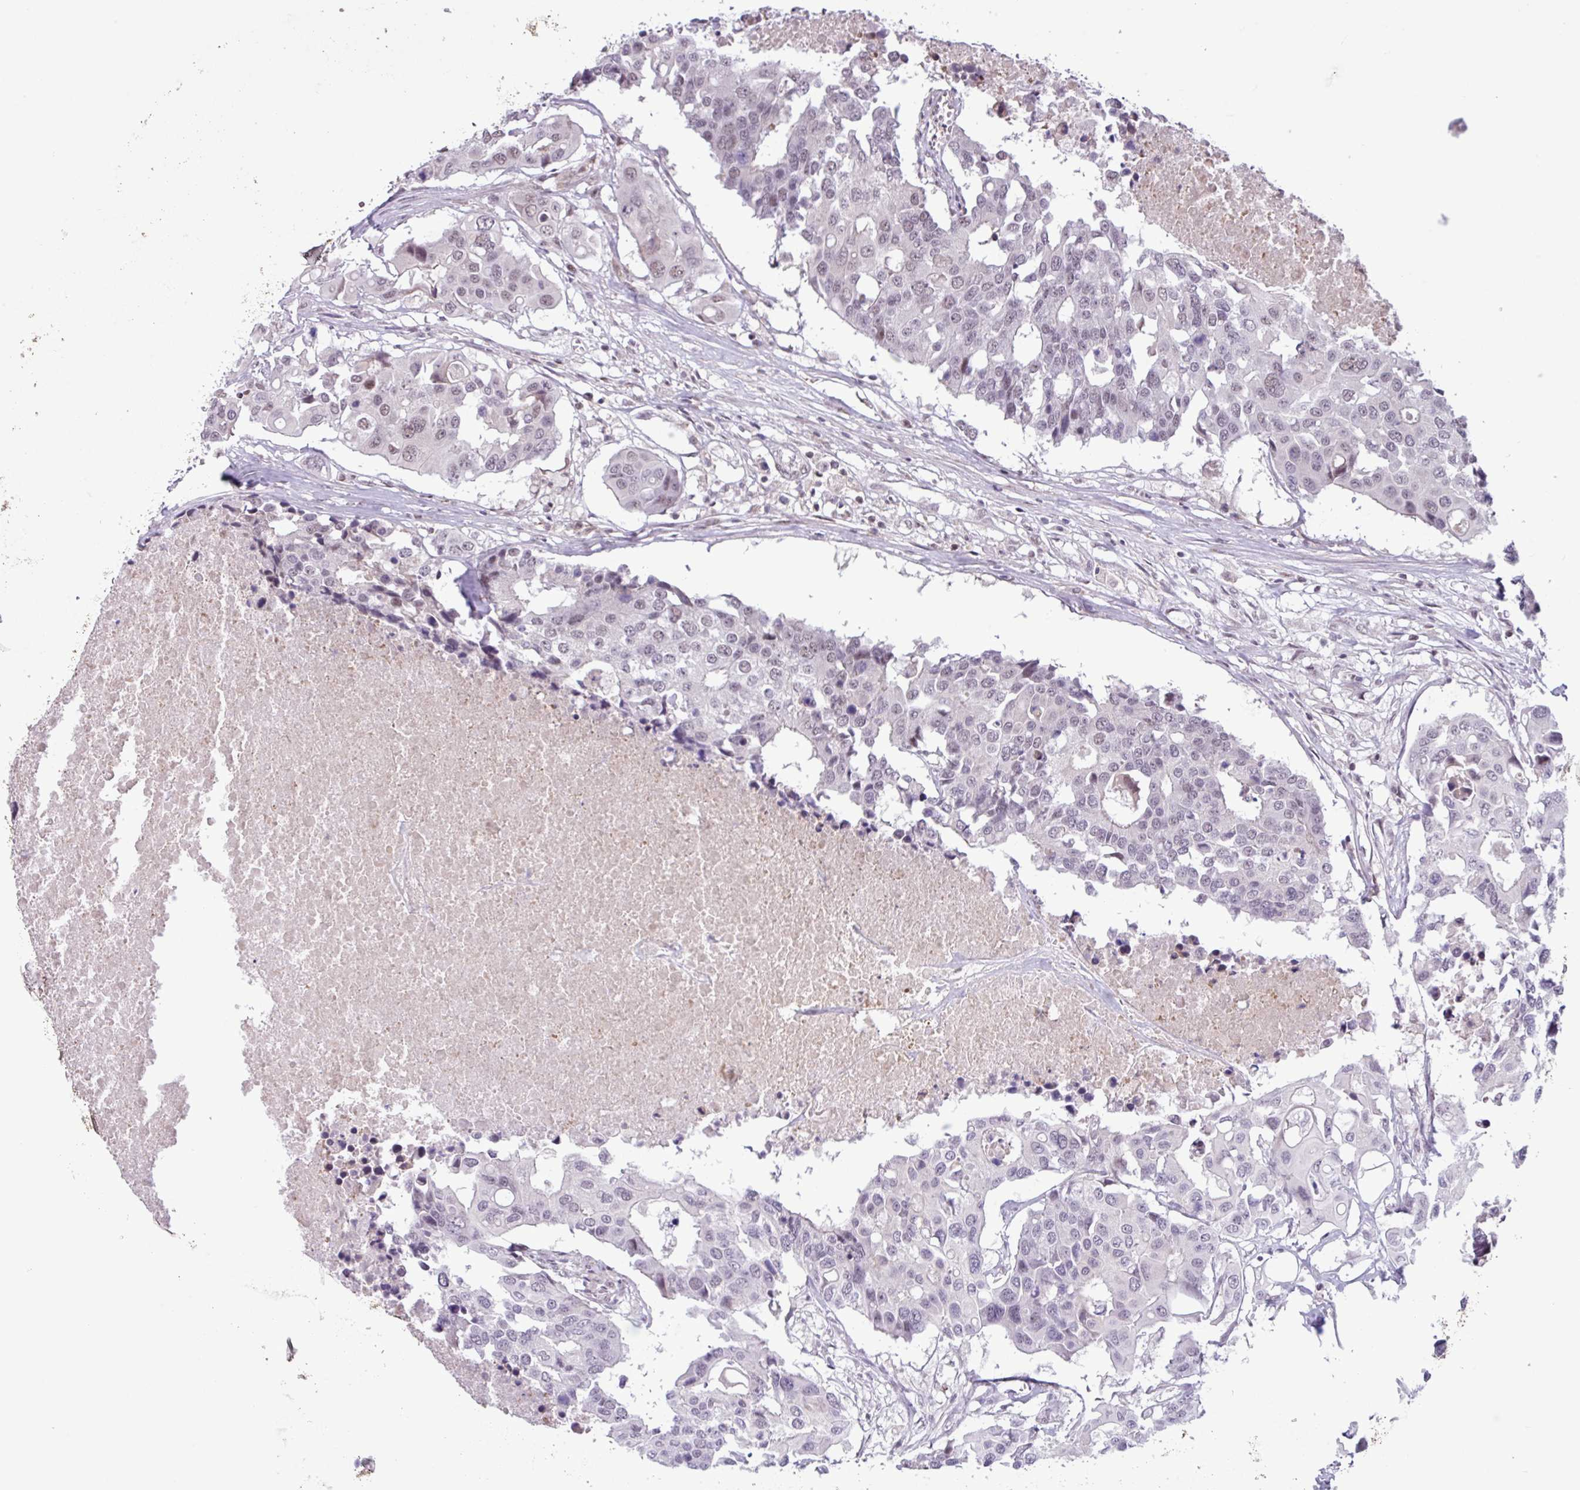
{"staining": {"intensity": "weak", "quantity": "<25%", "location": "nuclear"}, "tissue": "colorectal cancer", "cell_type": "Tumor cells", "image_type": "cancer", "snomed": [{"axis": "morphology", "description": "Adenocarcinoma, NOS"}, {"axis": "topography", "description": "Colon"}], "caption": "Protein analysis of colorectal cancer exhibits no significant staining in tumor cells.", "gene": "NOTCH2", "patient": {"sex": "male", "age": 77}}